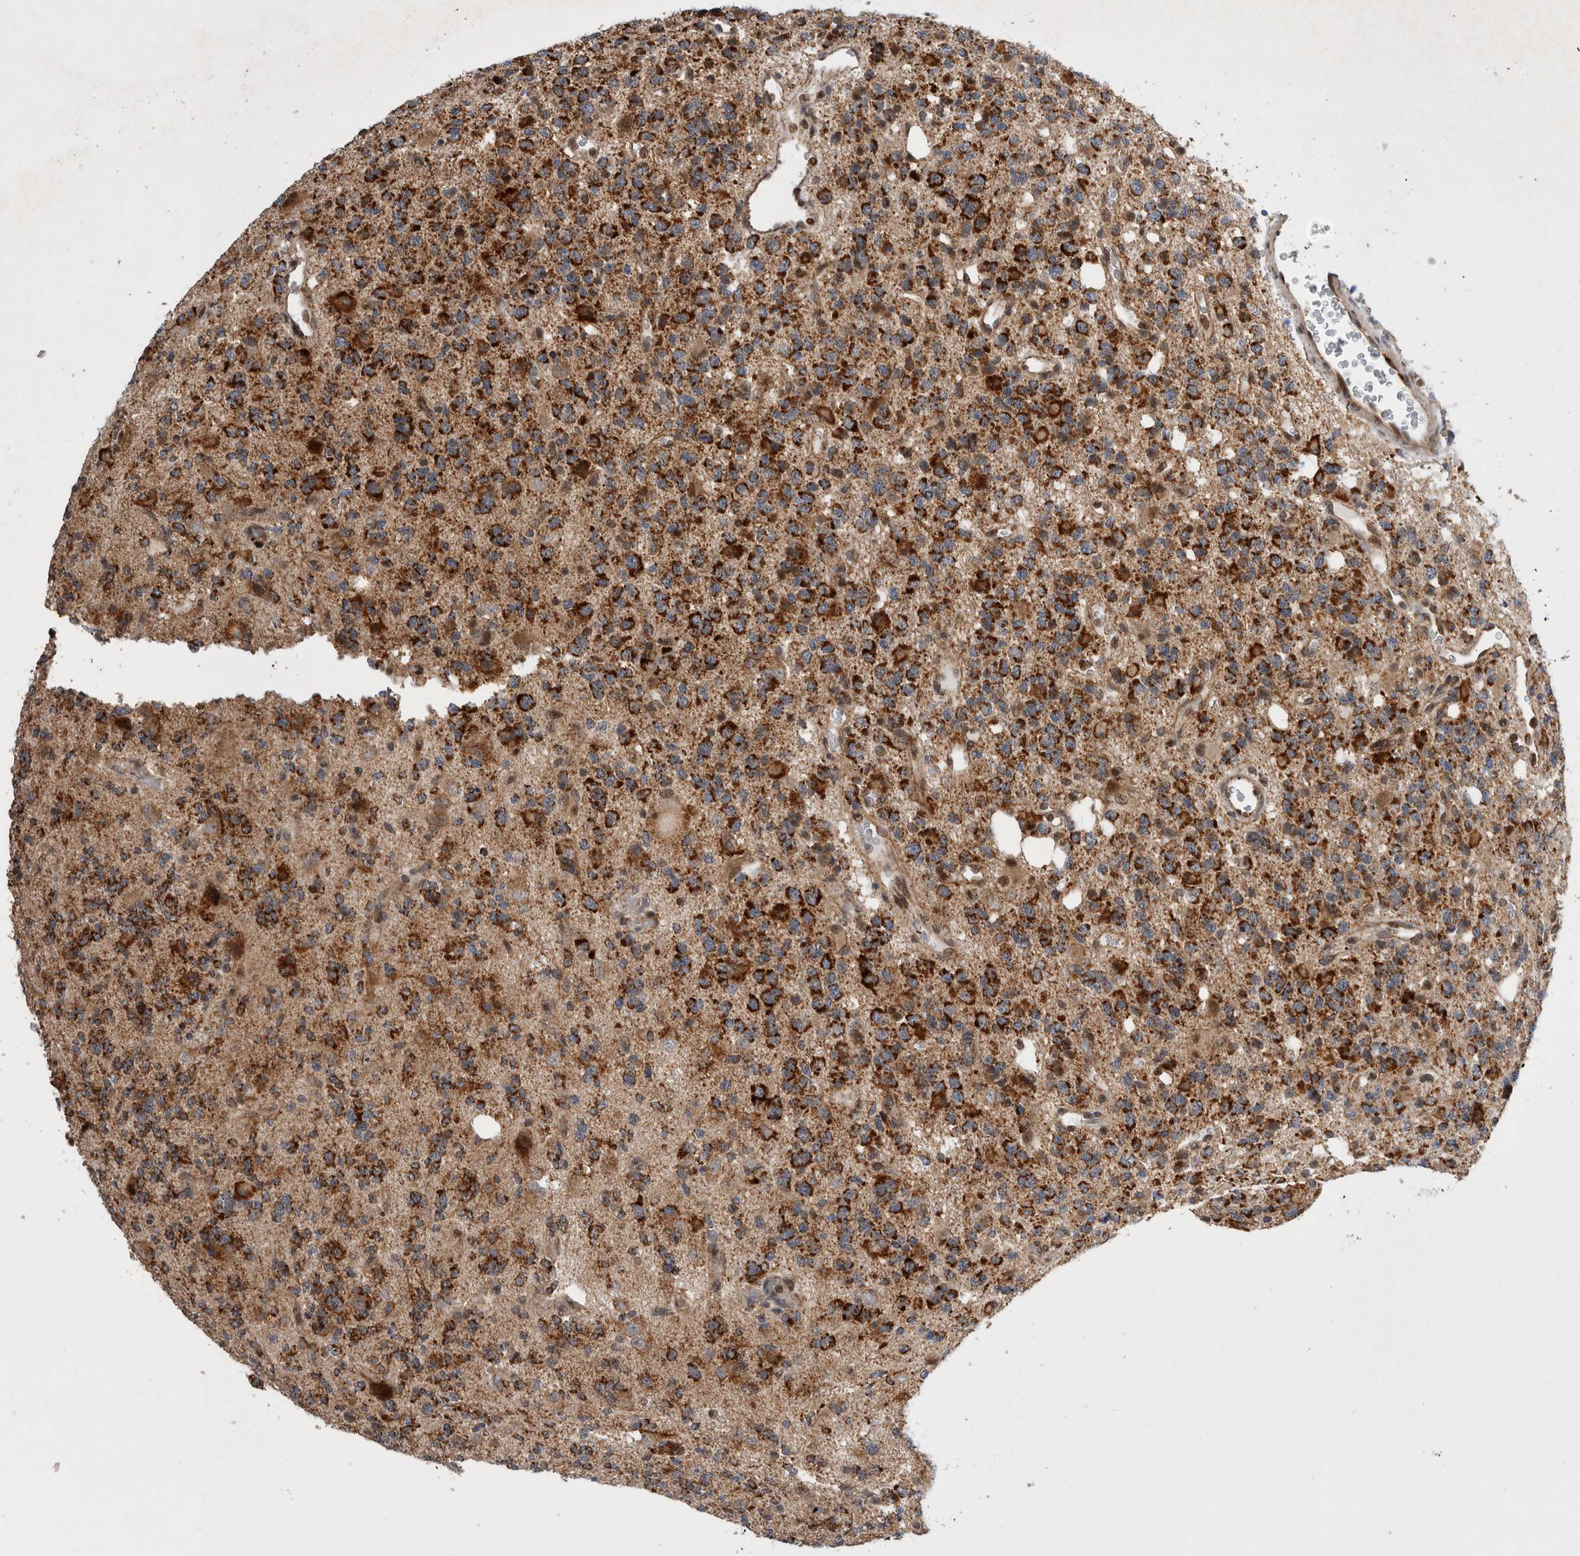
{"staining": {"intensity": "strong", "quantity": ">75%", "location": "cytoplasmic/membranous"}, "tissue": "glioma", "cell_type": "Tumor cells", "image_type": "cancer", "snomed": [{"axis": "morphology", "description": "Glioma, malignant, High grade"}, {"axis": "topography", "description": "Brain"}], "caption": "Immunohistochemistry (DAB) staining of glioma shows strong cytoplasmic/membranous protein staining in approximately >75% of tumor cells.", "gene": "MRPL37", "patient": {"sex": "female", "age": 62}}